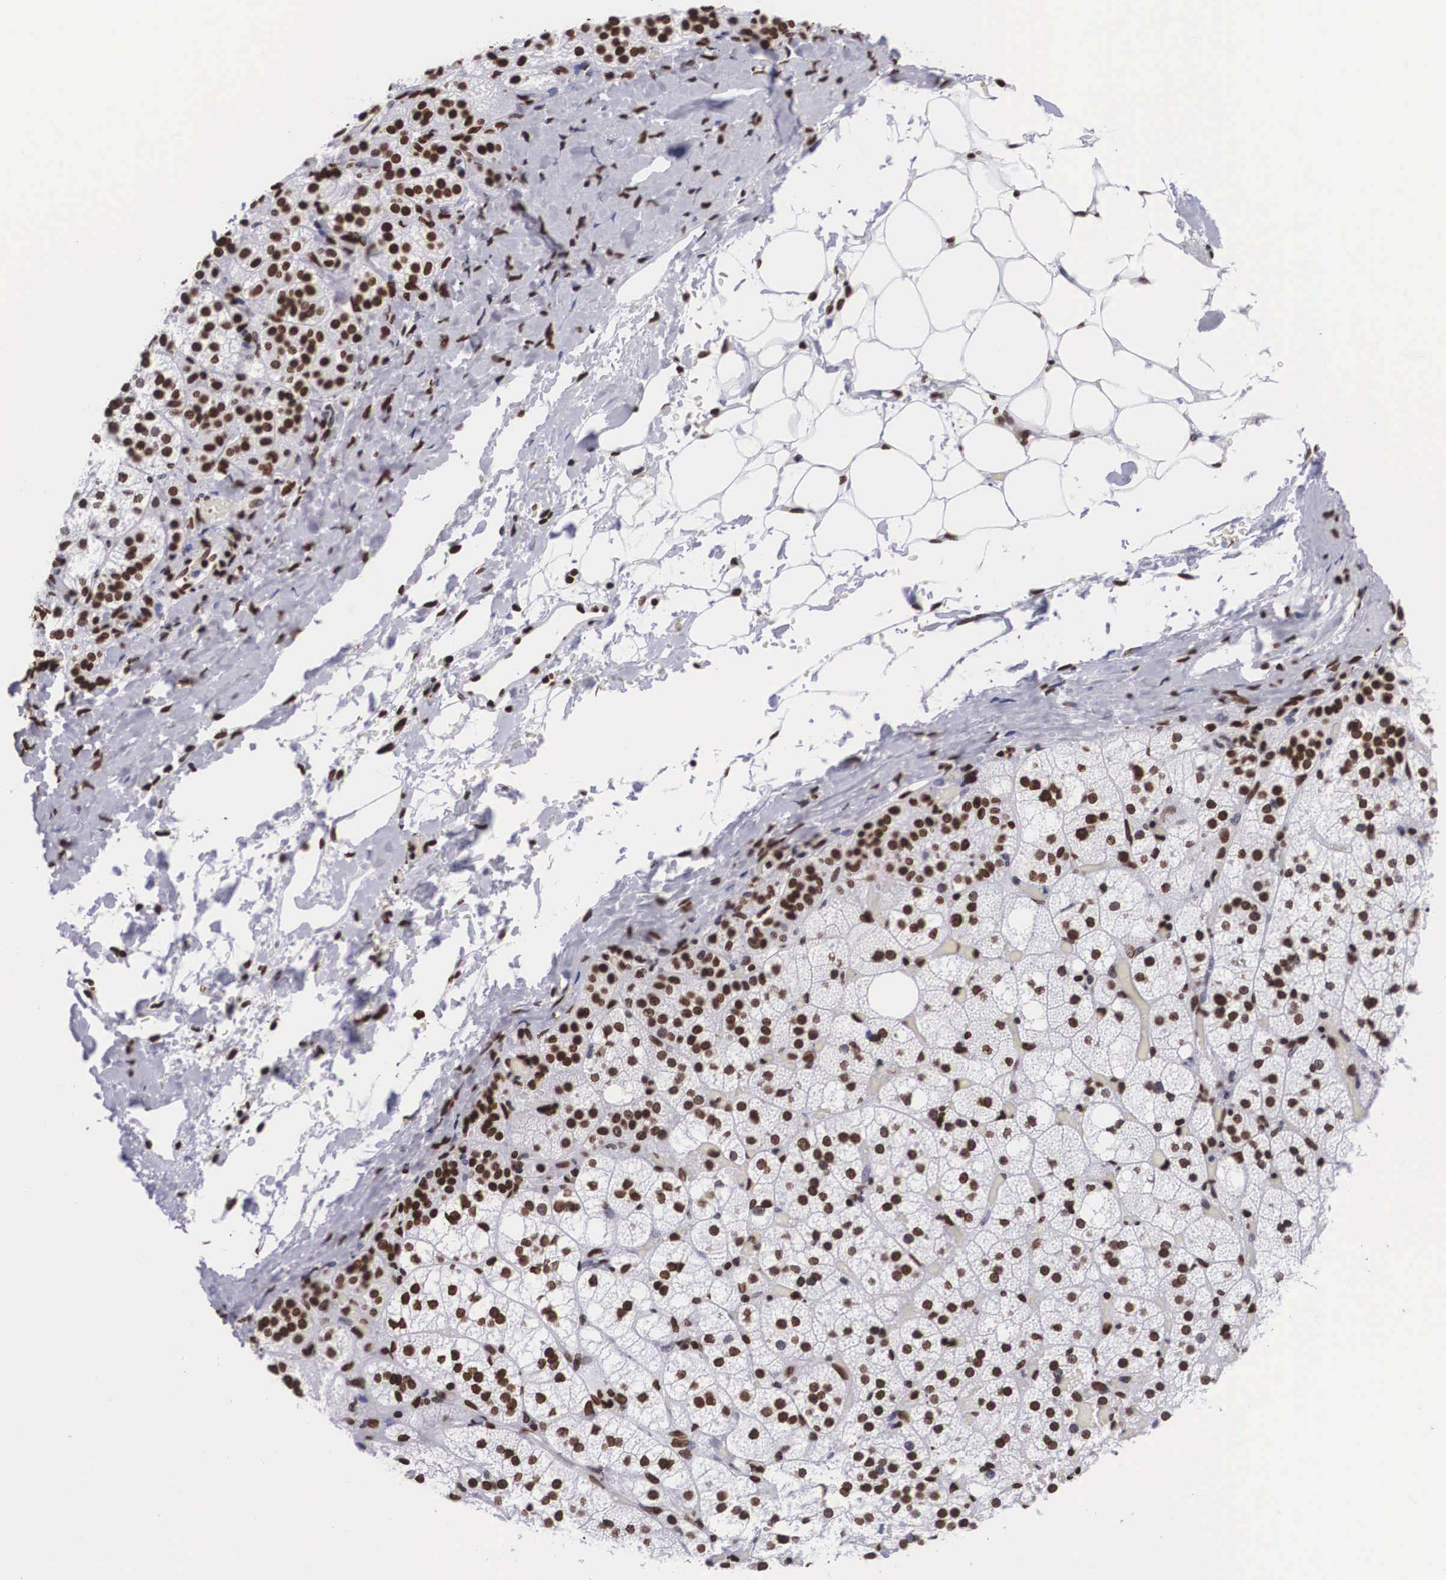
{"staining": {"intensity": "strong", "quantity": ">75%", "location": "nuclear"}, "tissue": "adrenal gland", "cell_type": "Glandular cells", "image_type": "normal", "snomed": [{"axis": "morphology", "description": "Normal tissue, NOS"}, {"axis": "topography", "description": "Adrenal gland"}], "caption": "Immunohistochemistry micrograph of unremarkable adrenal gland: human adrenal gland stained using IHC exhibits high levels of strong protein expression localized specifically in the nuclear of glandular cells, appearing as a nuclear brown color.", "gene": "MECP2", "patient": {"sex": "male", "age": 53}}